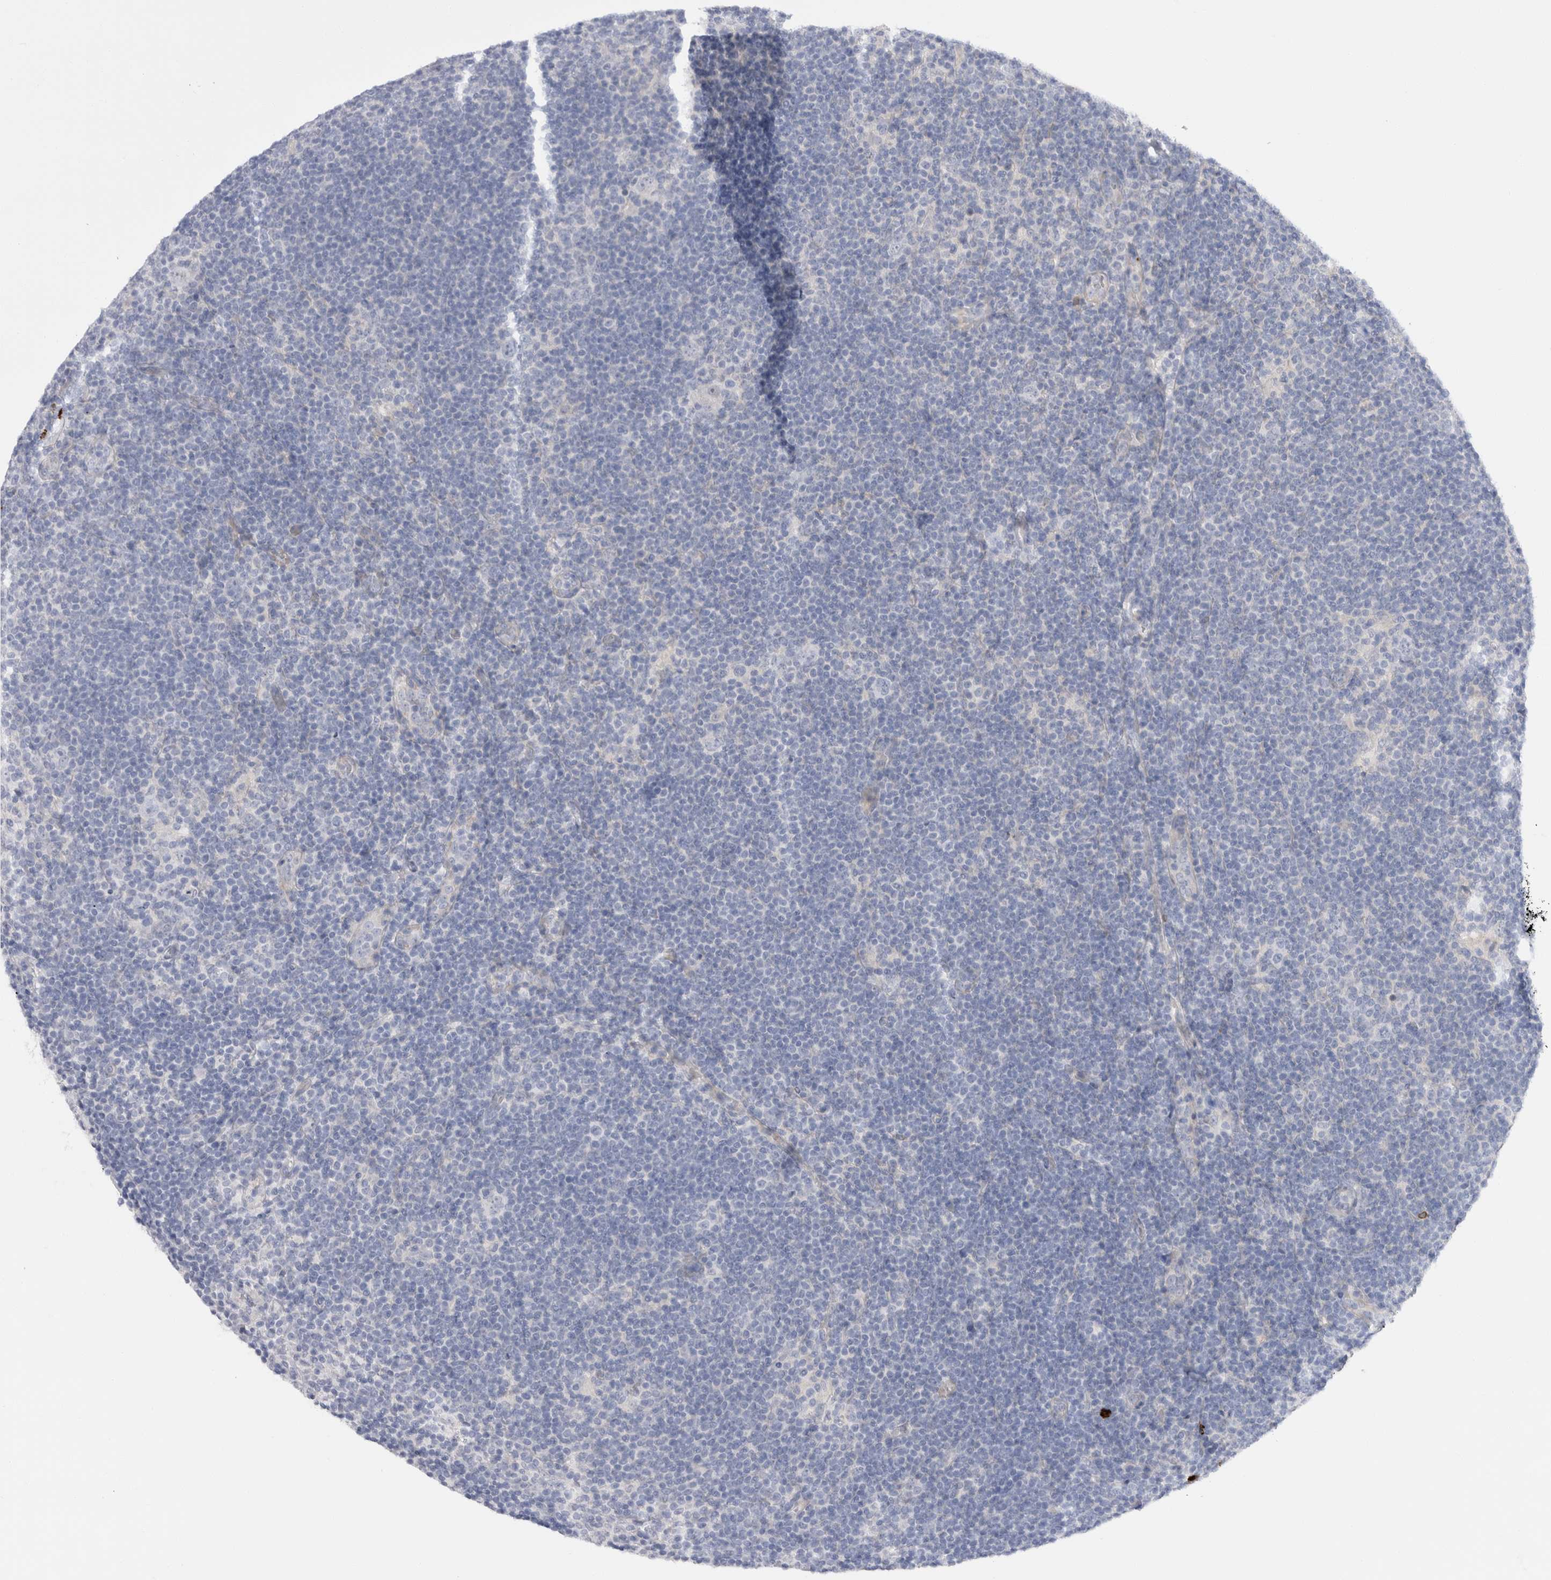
{"staining": {"intensity": "negative", "quantity": "none", "location": "none"}, "tissue": "lymphoma", "cell_type": "Tumor cells", "image_type": "cancer", "snomed": [{"axis": "morphology", "description": "Hodgkin's disease, NOS"}, {"axis": "topography", "description": "Lymph node"}], "caption": "Tumor cells show no significant staining in Hodgkin's disease.", "gene": "SPINK2", "patient": {"sex": "female", "age": 57}}